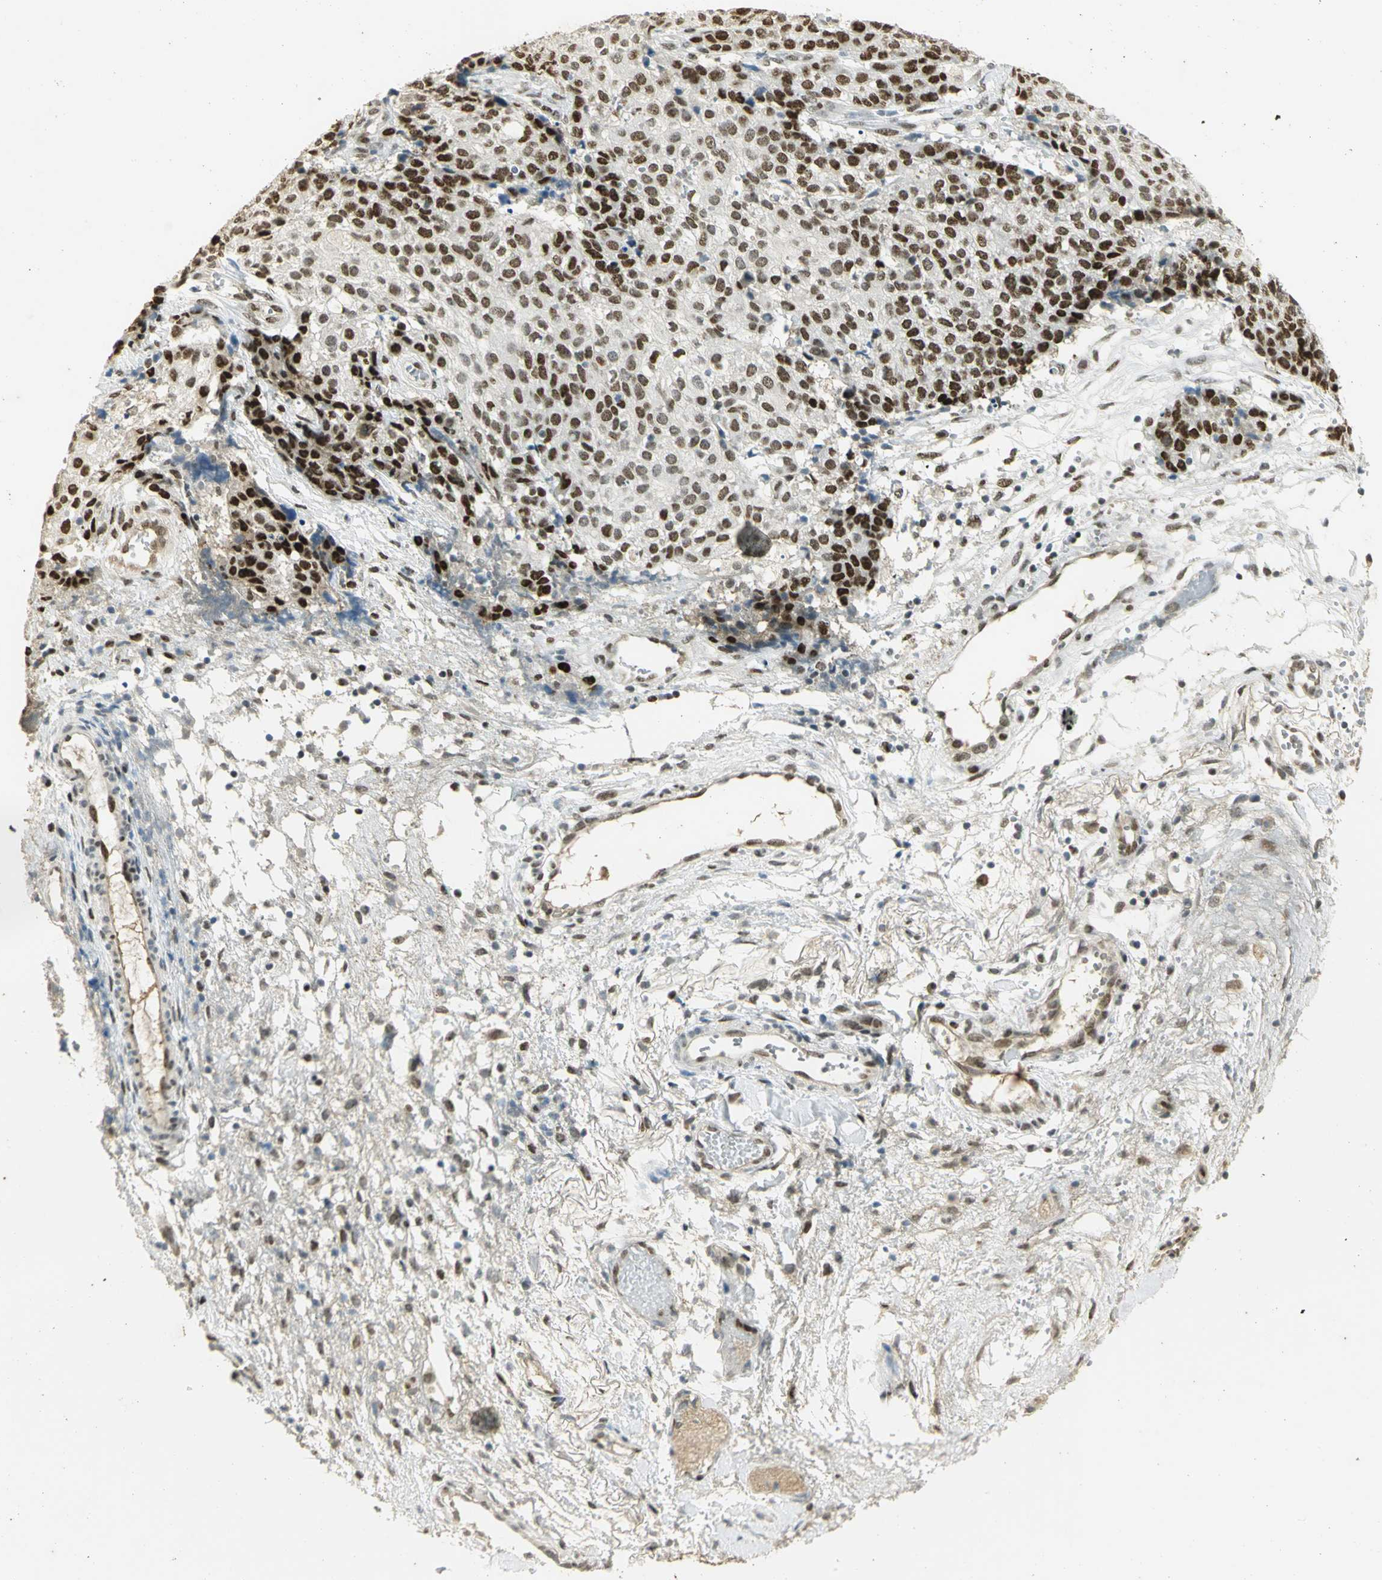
{"staining": {"intensity": "strong", "quantity": ">75%", "location": "nuclear"}, "tissue": "ovarian cancer", "cell_type": "Tumor cells", "image_type": "cancer", "snomed": [{"axis": "morphology", "description": "Carcinoma, endometroid"}, {"axis": "topography", "description": "Ovary"}], "caption": "The histopathology image displays a brown stain indicating the presence of a protein in the nuclear of tumor cells in ovarian cancer.", "gene": "AK6", "patient": {"sex": "female", "age": 42}}